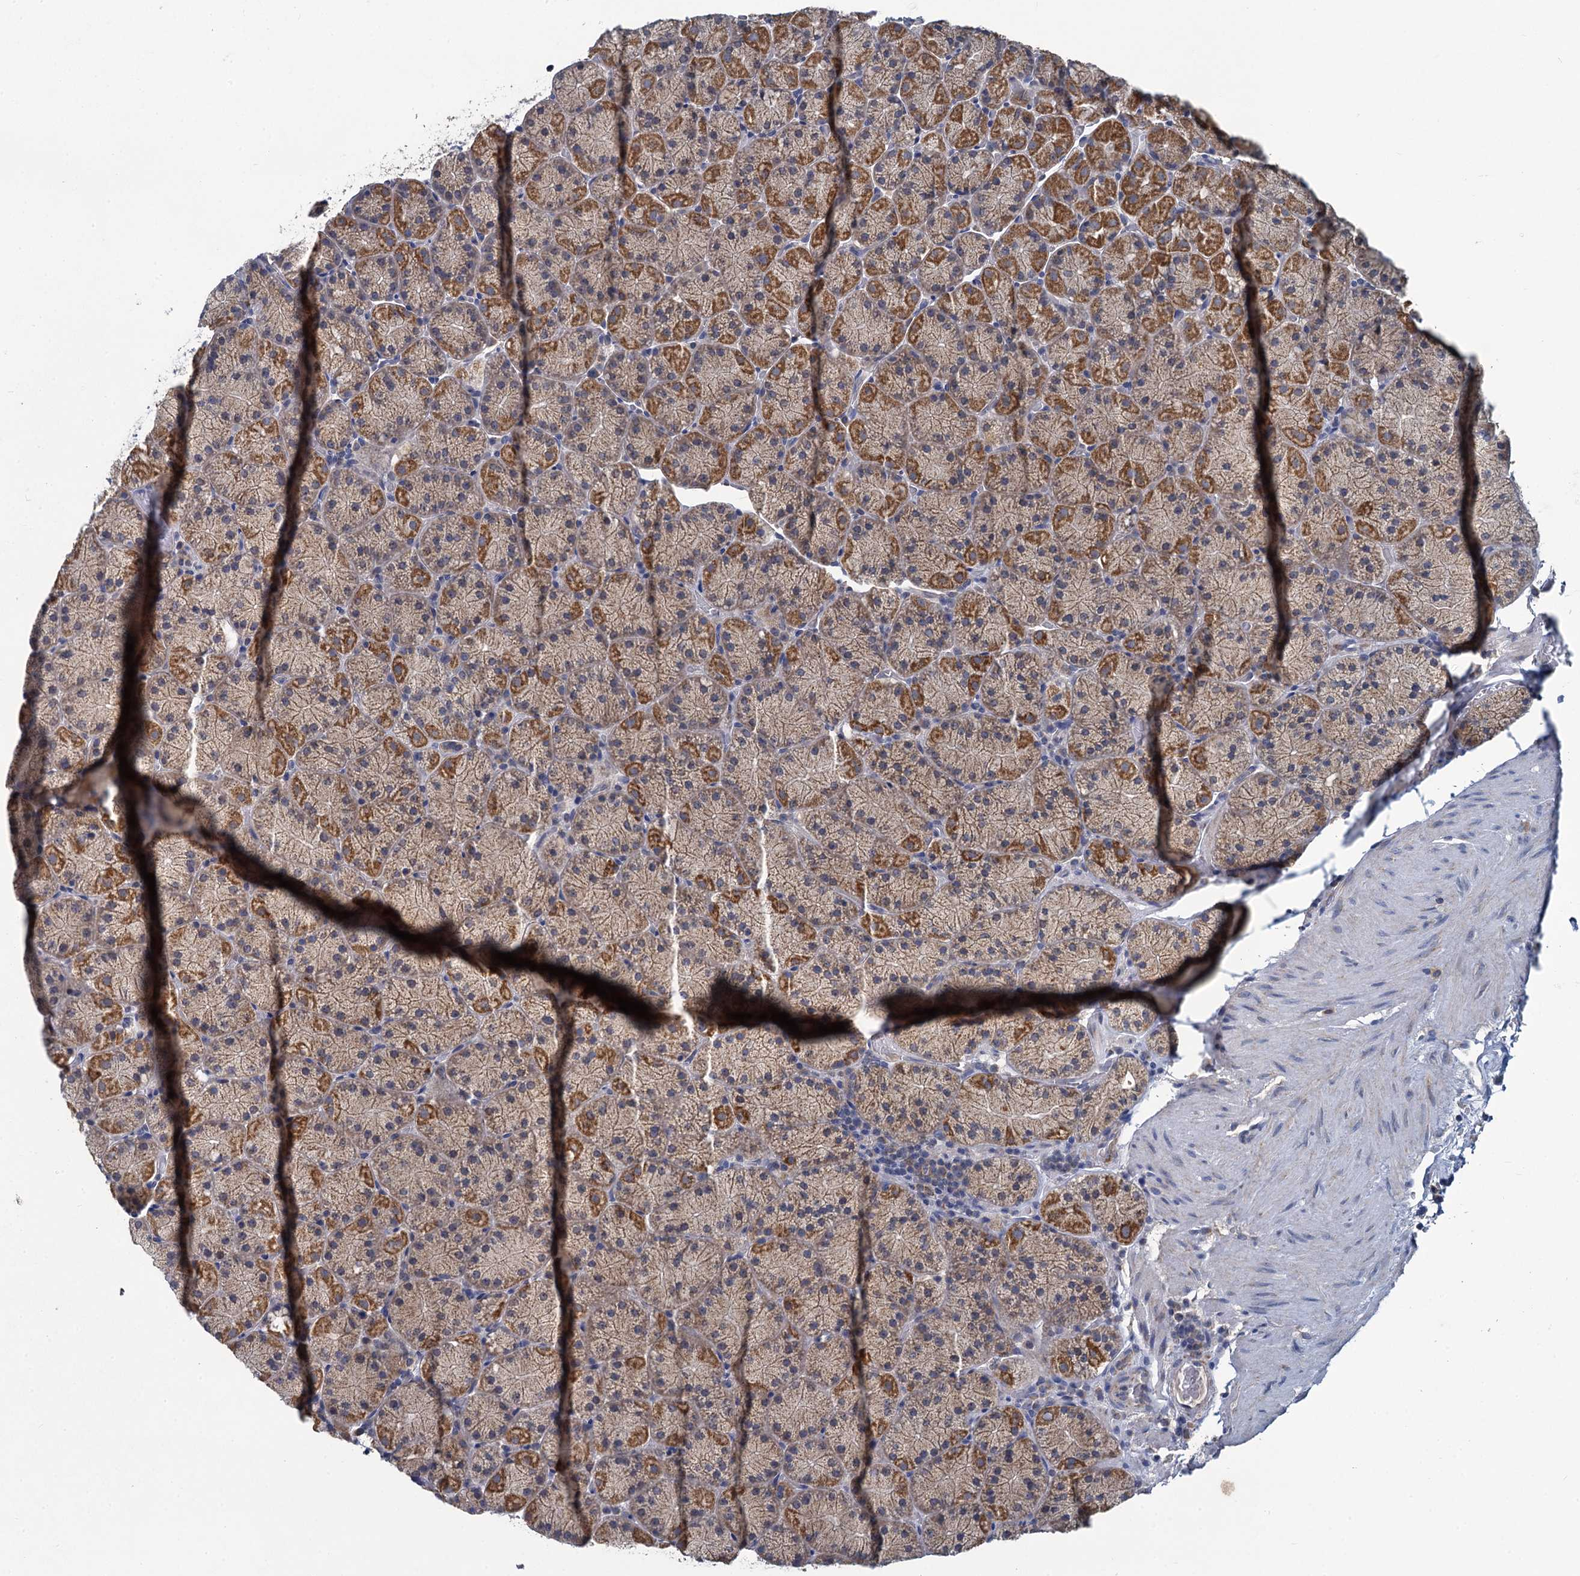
{"staining": {"intensity": "strong", "quantity": "25%-75%", "location": "cytoplasmic/membranous"}, "tissue": "stomach", "cell_type": "Glandular cells", "image_type": "normal", "snomed": [{"axis": "morphology", "description": "Normal tissue, NOS"}, {"axis": "topography", "description": "Stomach, upper"}, {"axis": "topography", "description": "Stomach, lower"}], "caption": "High-power microscopy captured an immunohistochemistry (IHC) image of unremarkable stomach, revealing strong cytoplasmic/membranous positivity in approximately 25%-75% of glandular cells. The protein of interest is stained brown, and the nuclei are stained in blue (DAB (3,3'-diaminobenzidine) IHC with brightfield microscopy, high magnification).", "gene": "METTL4", "patient": {"sex": "male", "age": 80}}